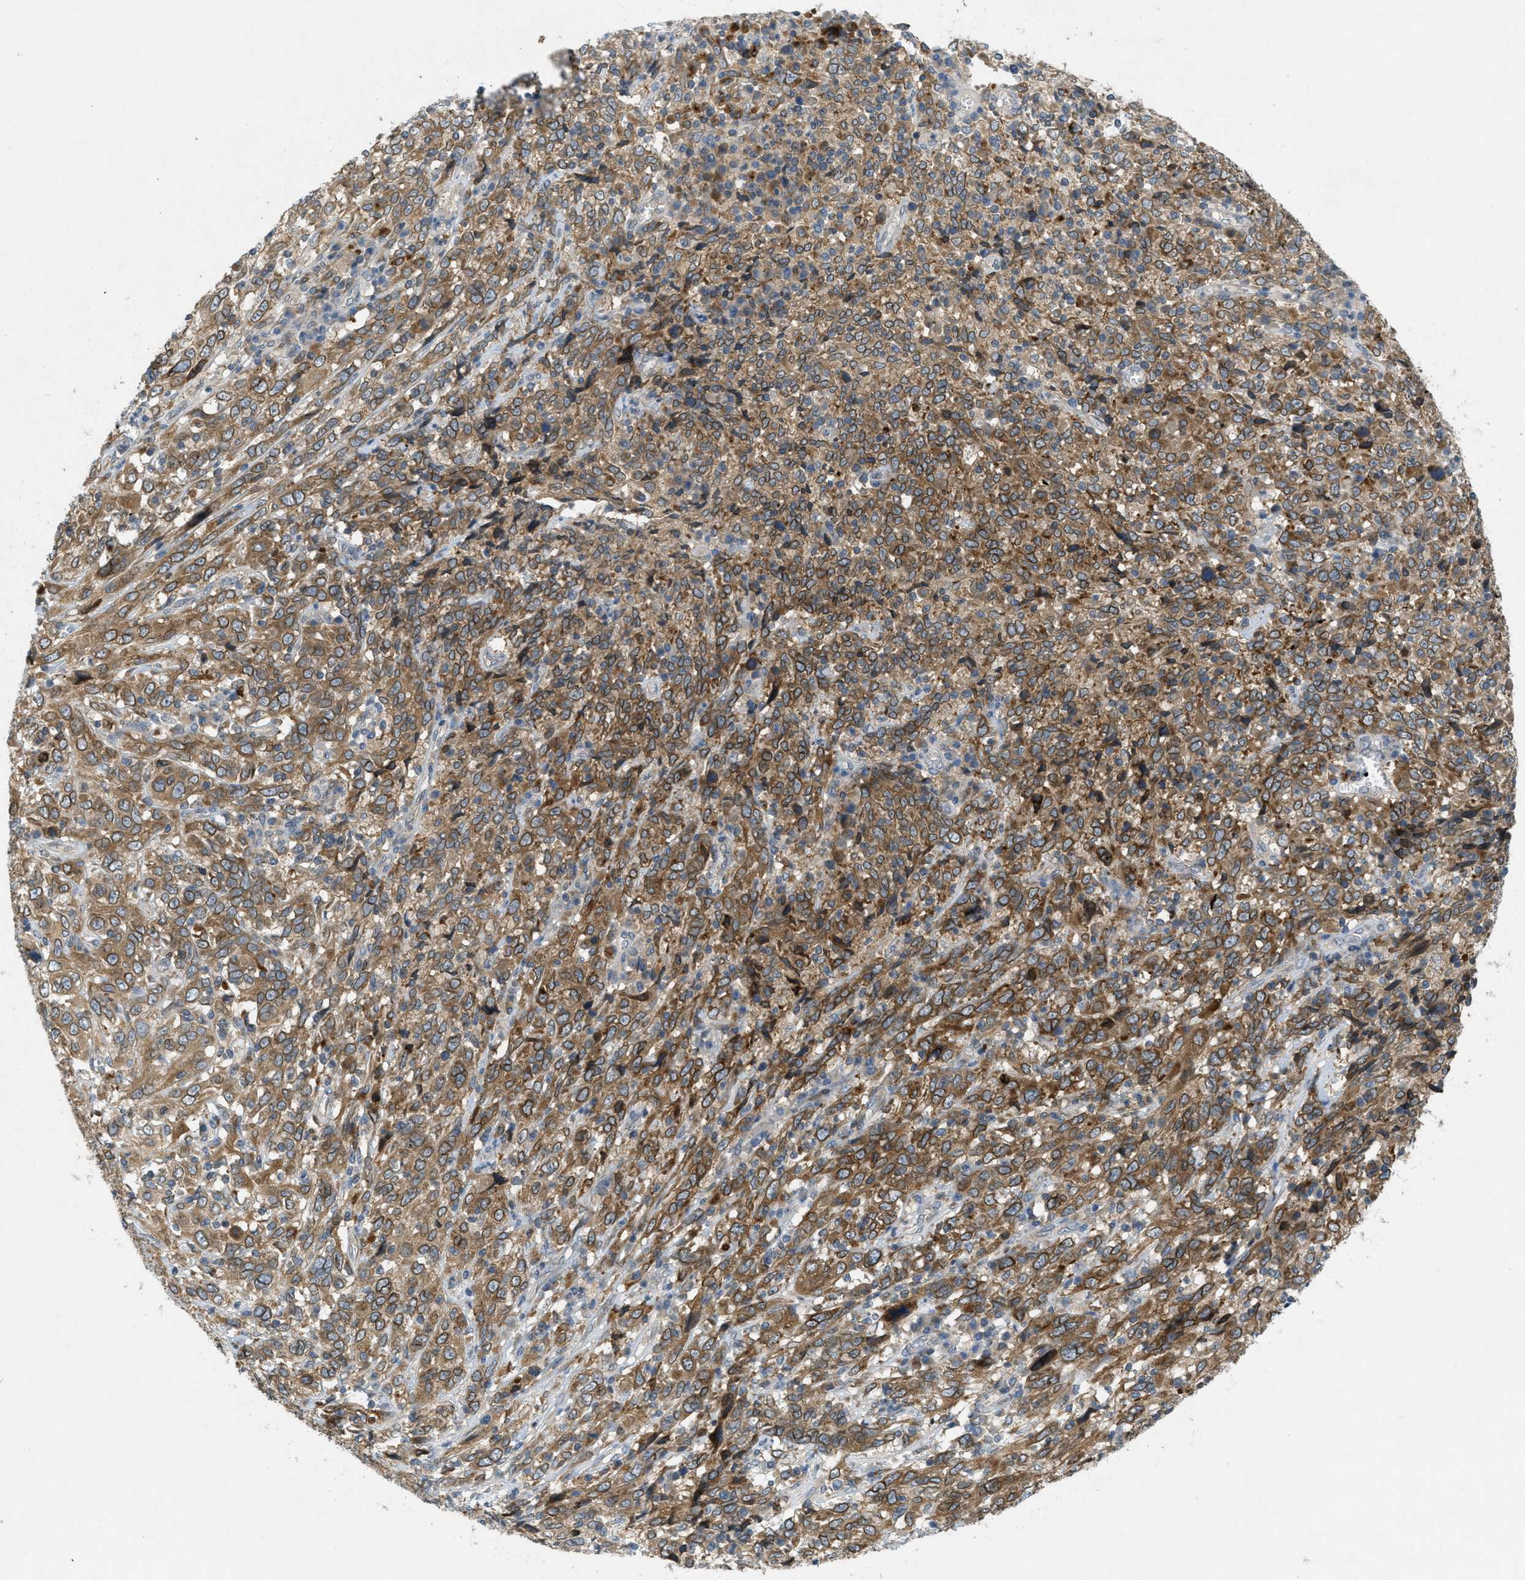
{"staining": {"intensity": "moderate", "quantity": ">75%", "location": "cytoplasmic/membranous"}, "tissue": "cervical cancer", "cell_type": "Tumor cells", "image_type": "cancer", "snomed": [{"axis": "morphology", "description": "Squamous cell carcinoma, NOS"}, {"axis": "topography", "description": "Cervix"}], "caption": "Moderate cytoplasmic/membranous staining for a protein is identified in approximately >75% of tumor cells of cervical squamous cell carcinoma using immunohistochemistry.", "gene": "SIGMAR1", "patient": {"sex": "female", "age": 46}}